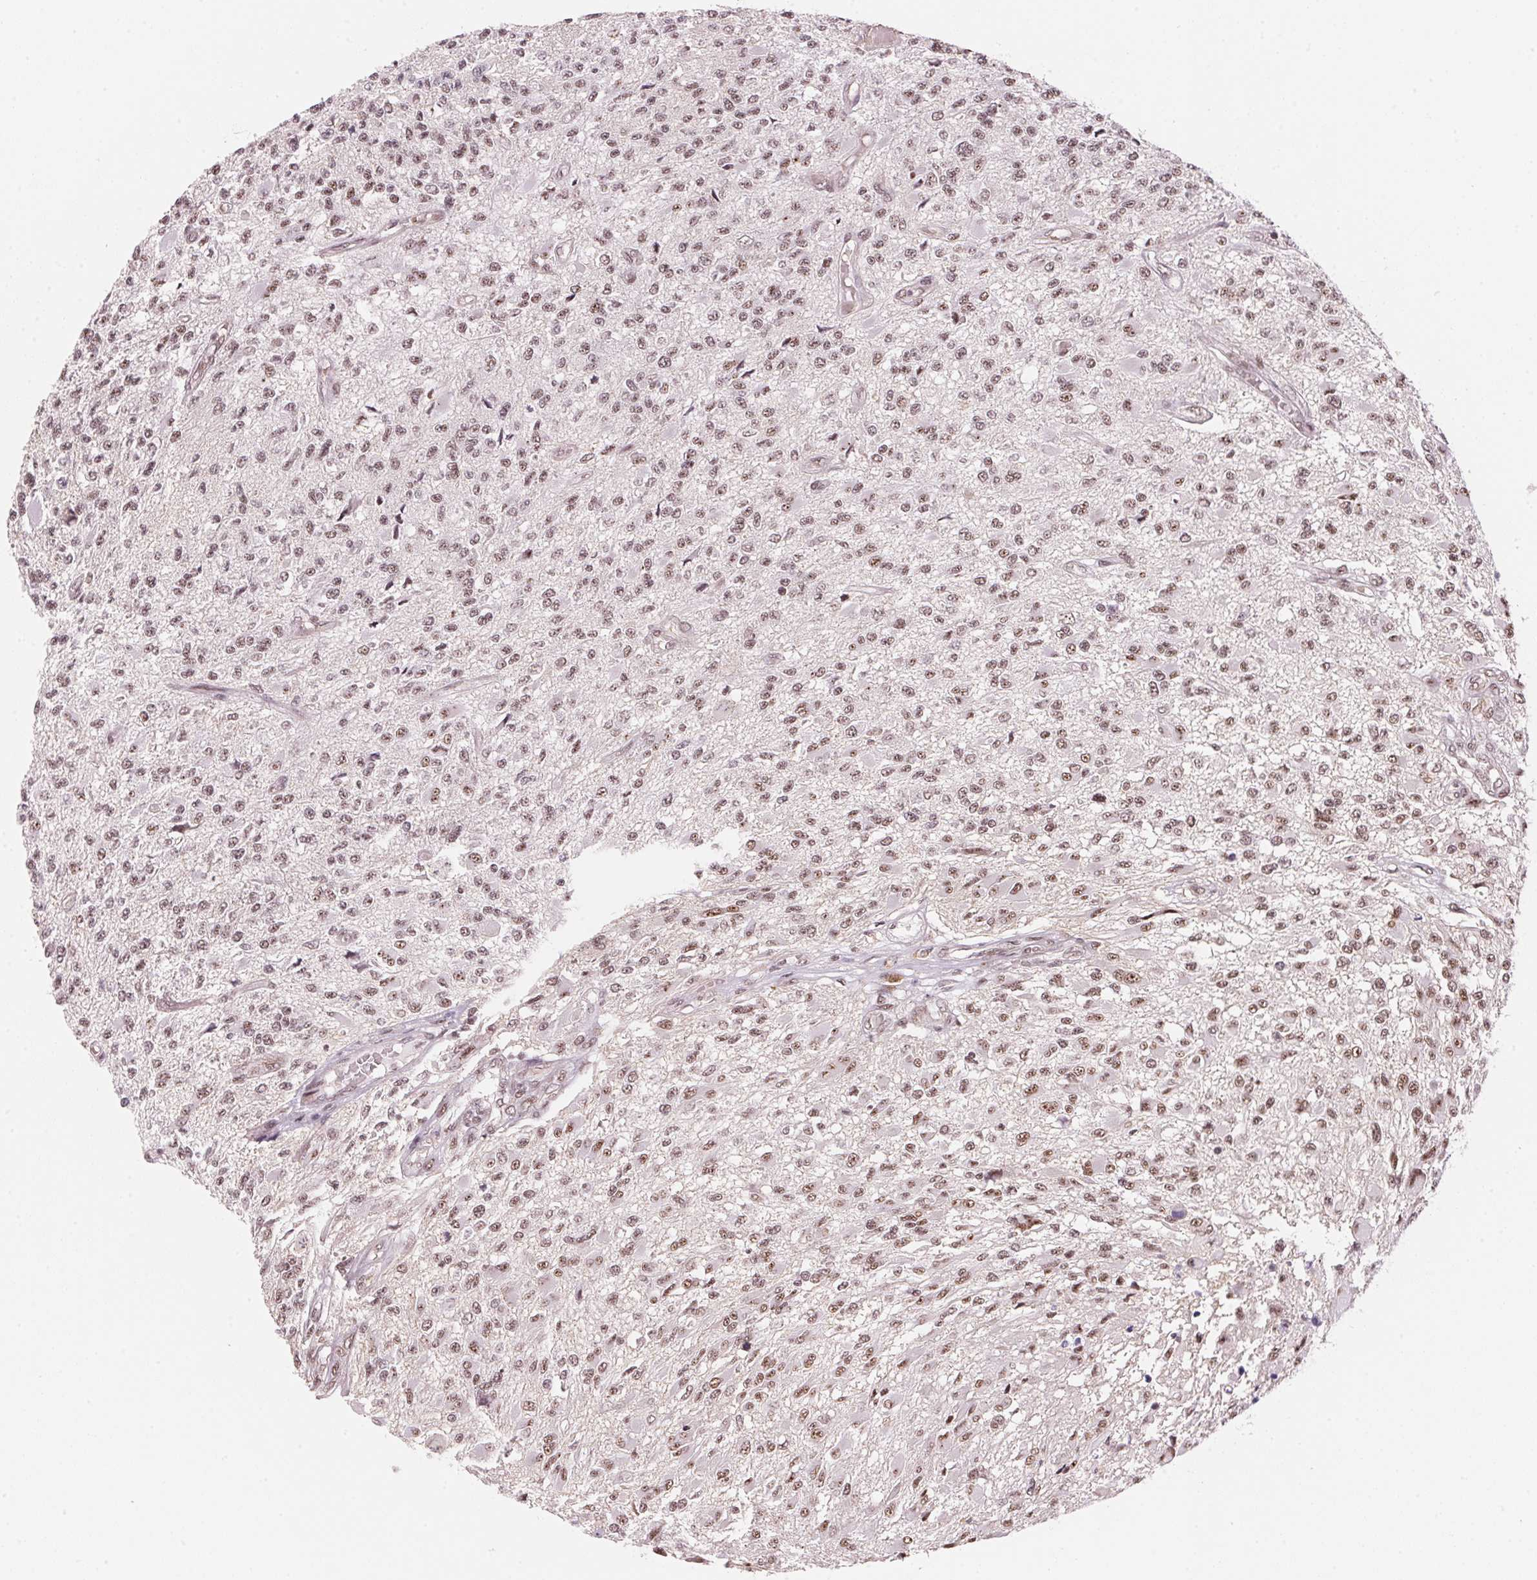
{"staining": {"intensity": "weak", "quantity": ">75%", "location": "nuclear"}, "tissue": "glioma", "cell_type": "Tumor cells", "image_type": "cancer", "snomed": [{"axis": "morphology", "description": "Glioma, malignant, High grade"}, {"axis": "topography", "description": "Brain"}], "caption": "Glioma tissue demonstrates weak nuclear staining in approximately >75% of tumor cells", "gene": "HNRNPDL", "patient": {"sex": "female", "age": 63}}